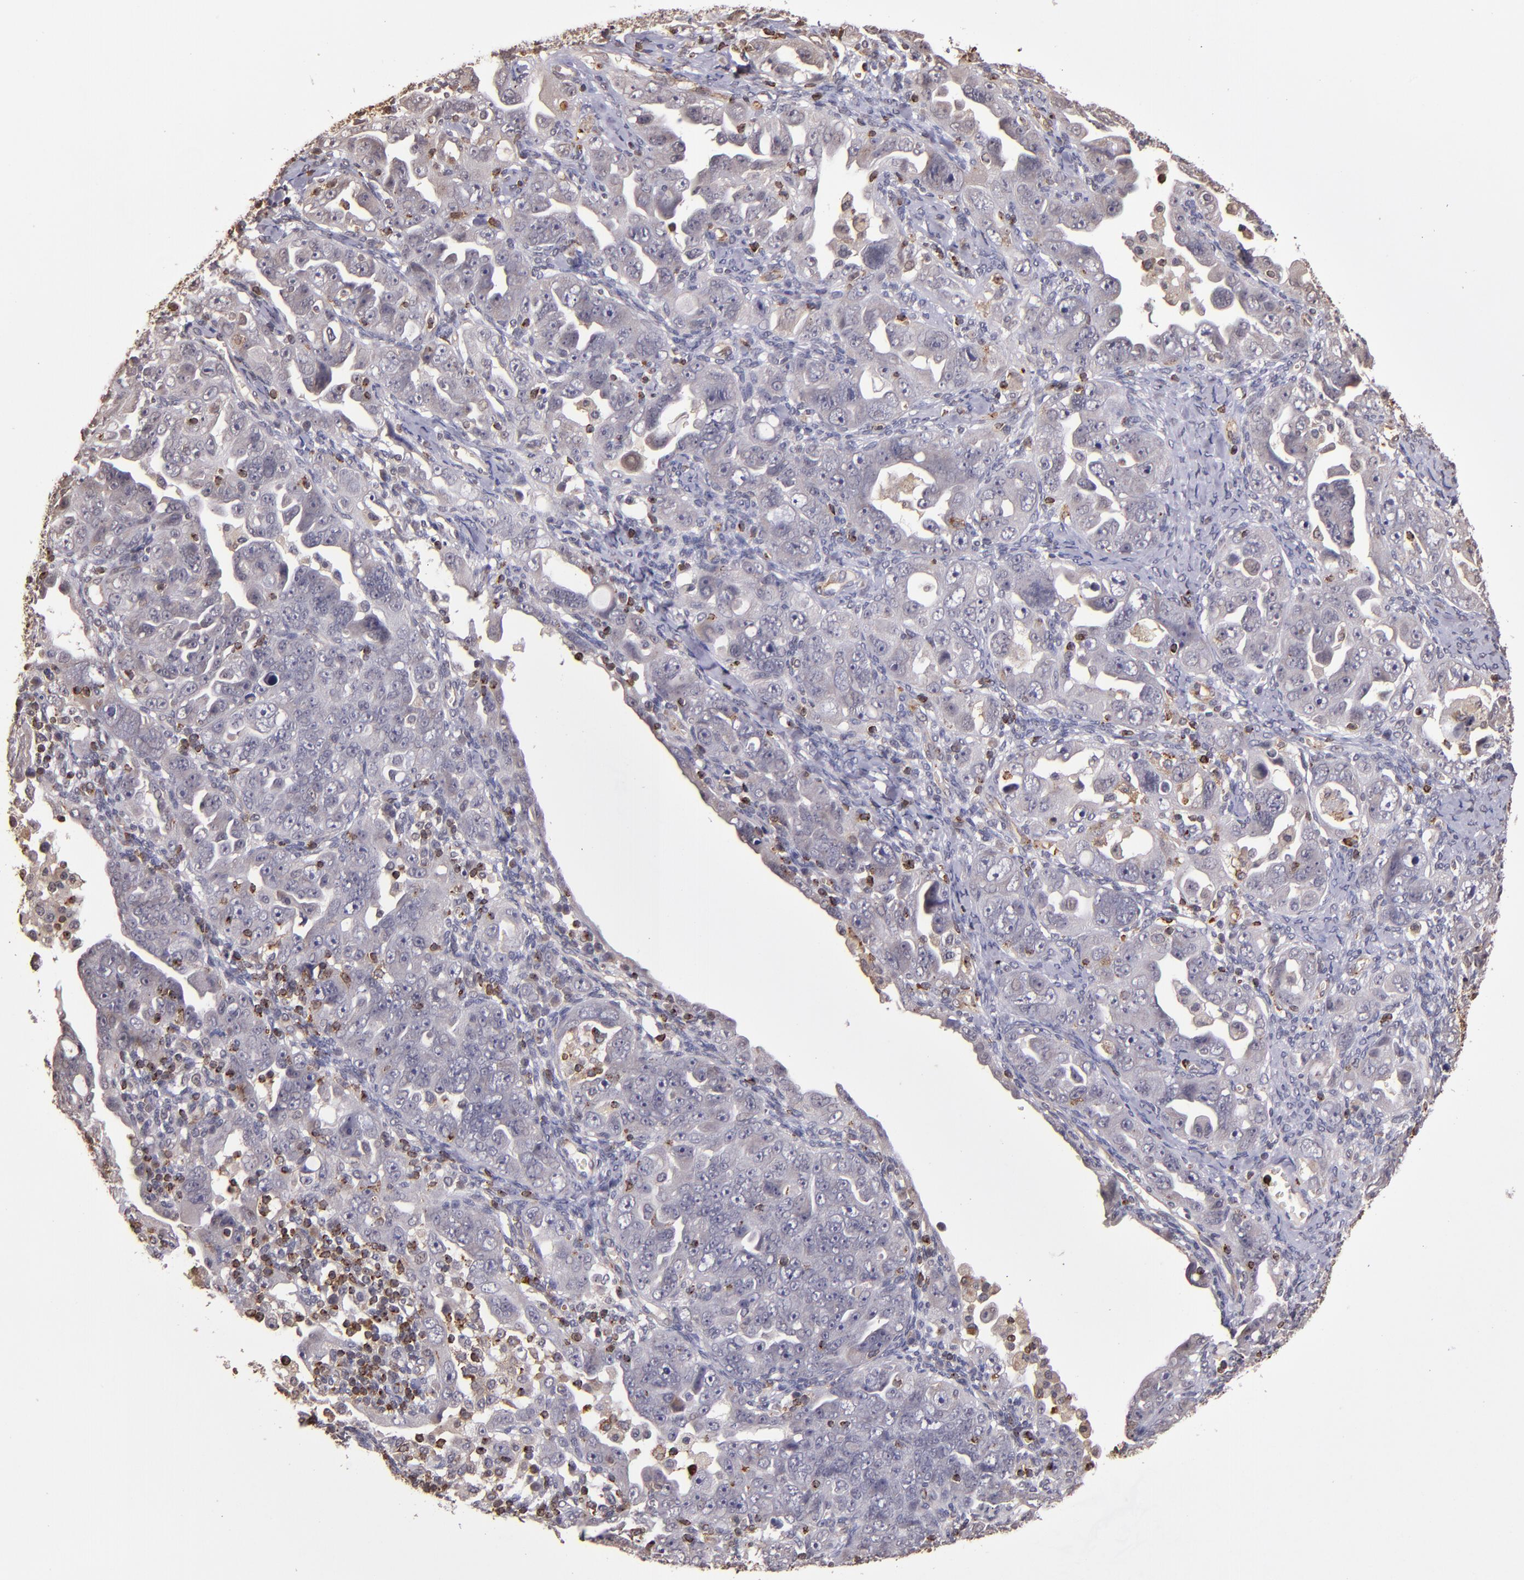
{"staining": {"intensity": "negative", "quantity": "none", "location": "none"}, "tissue": "ovarian cancer", "cell_type": "Tumor cells", "image_type": "cancer", "snomed": [{"axis": "morphology", "description": "Cystadenocarcinoma, serous, NOS"}, {"axis": "topography", "description": "Ovary"}], "caption": "Tumor cells show no significant protein staining in ovarian cancer.", "gene": "SLC2A3", "patient": {"sex": "female", "age": 66}}